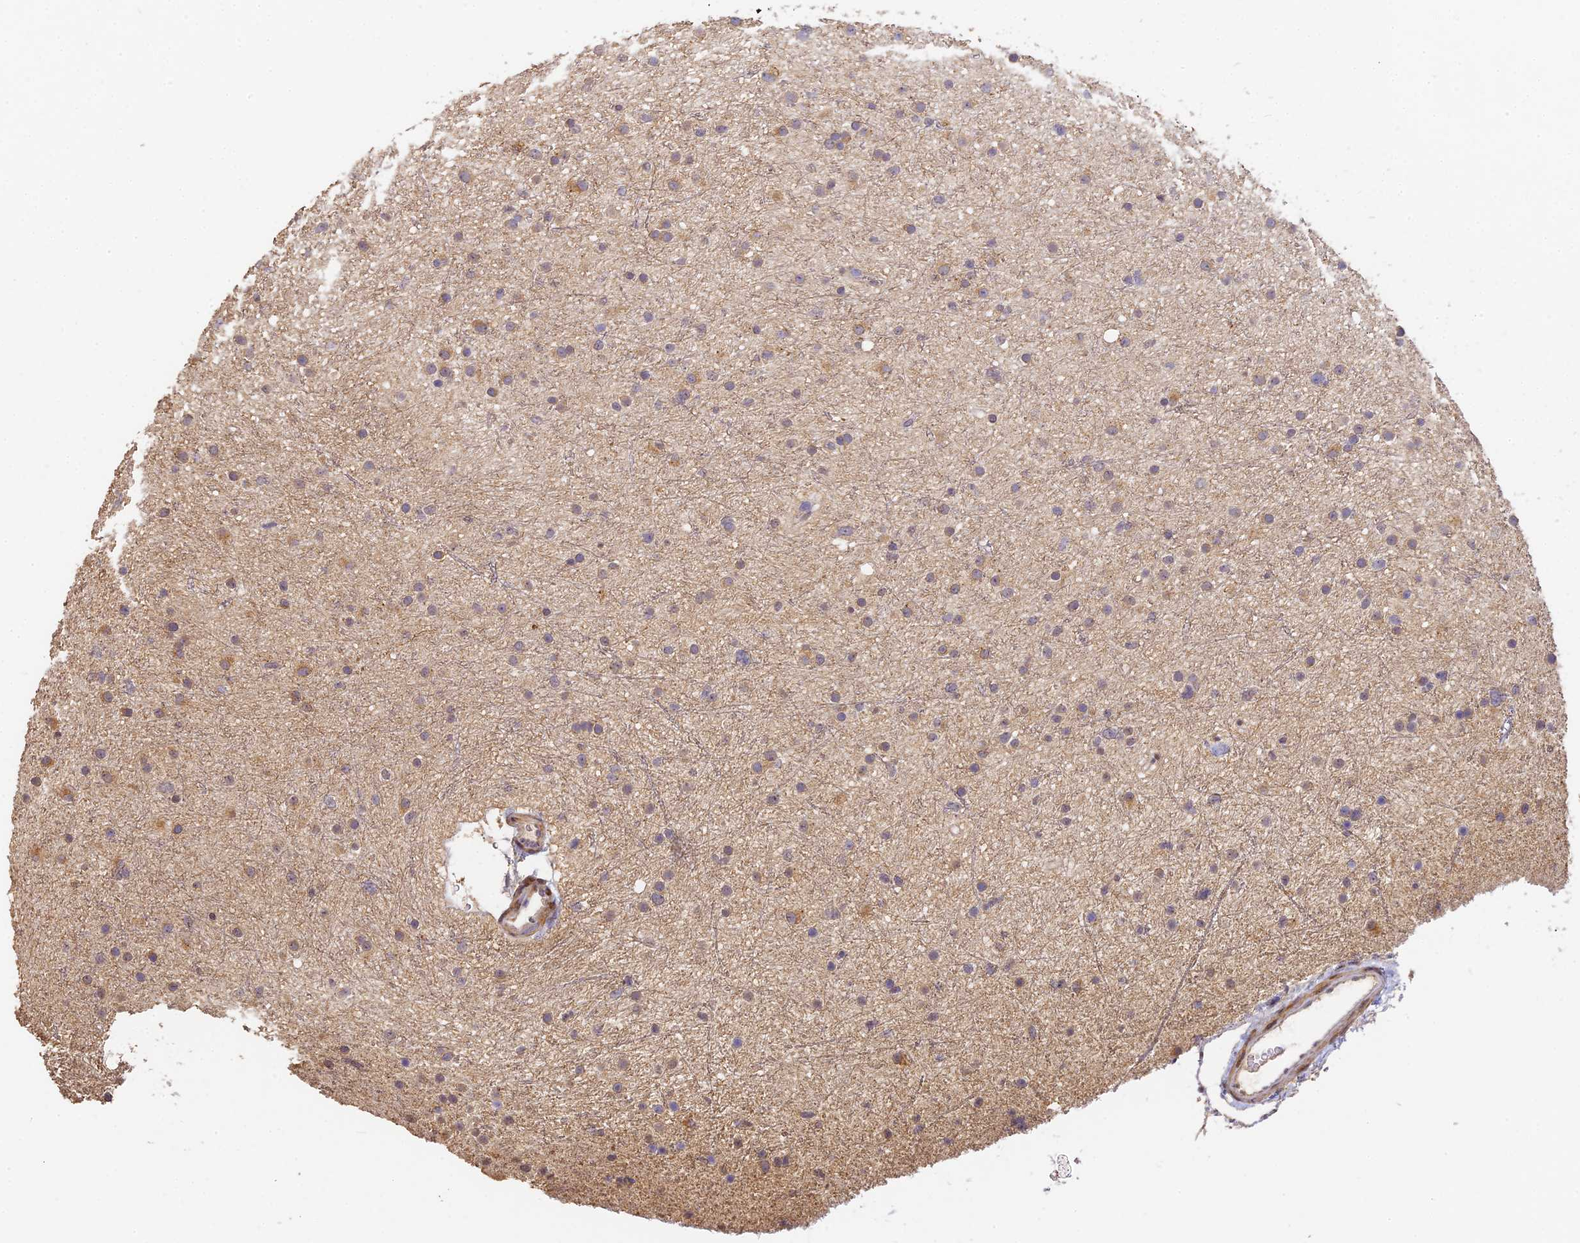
{"staining": {"intensity": "moderate", "quantity": "<25%", "location": "cytoplasmic/membranous"}, "tissue": "glioma", "cell_type": "Tumor cells", "image_type": "cancer", "snomed": [{"axis": "morphology", "description": "Glioma, malignant, Low grade"}, {"axis": "topography", "description": "Cerebral cortex"}], "caption": "Brown immunohistochemical staining in malignant glioma (low-grade) demonstrates moderate cytoplasmic/membranous positivity in approximately <25% of tumor cells.", "gene": "SLC11A1", "patient": {"sex": "female", "age": 39}}